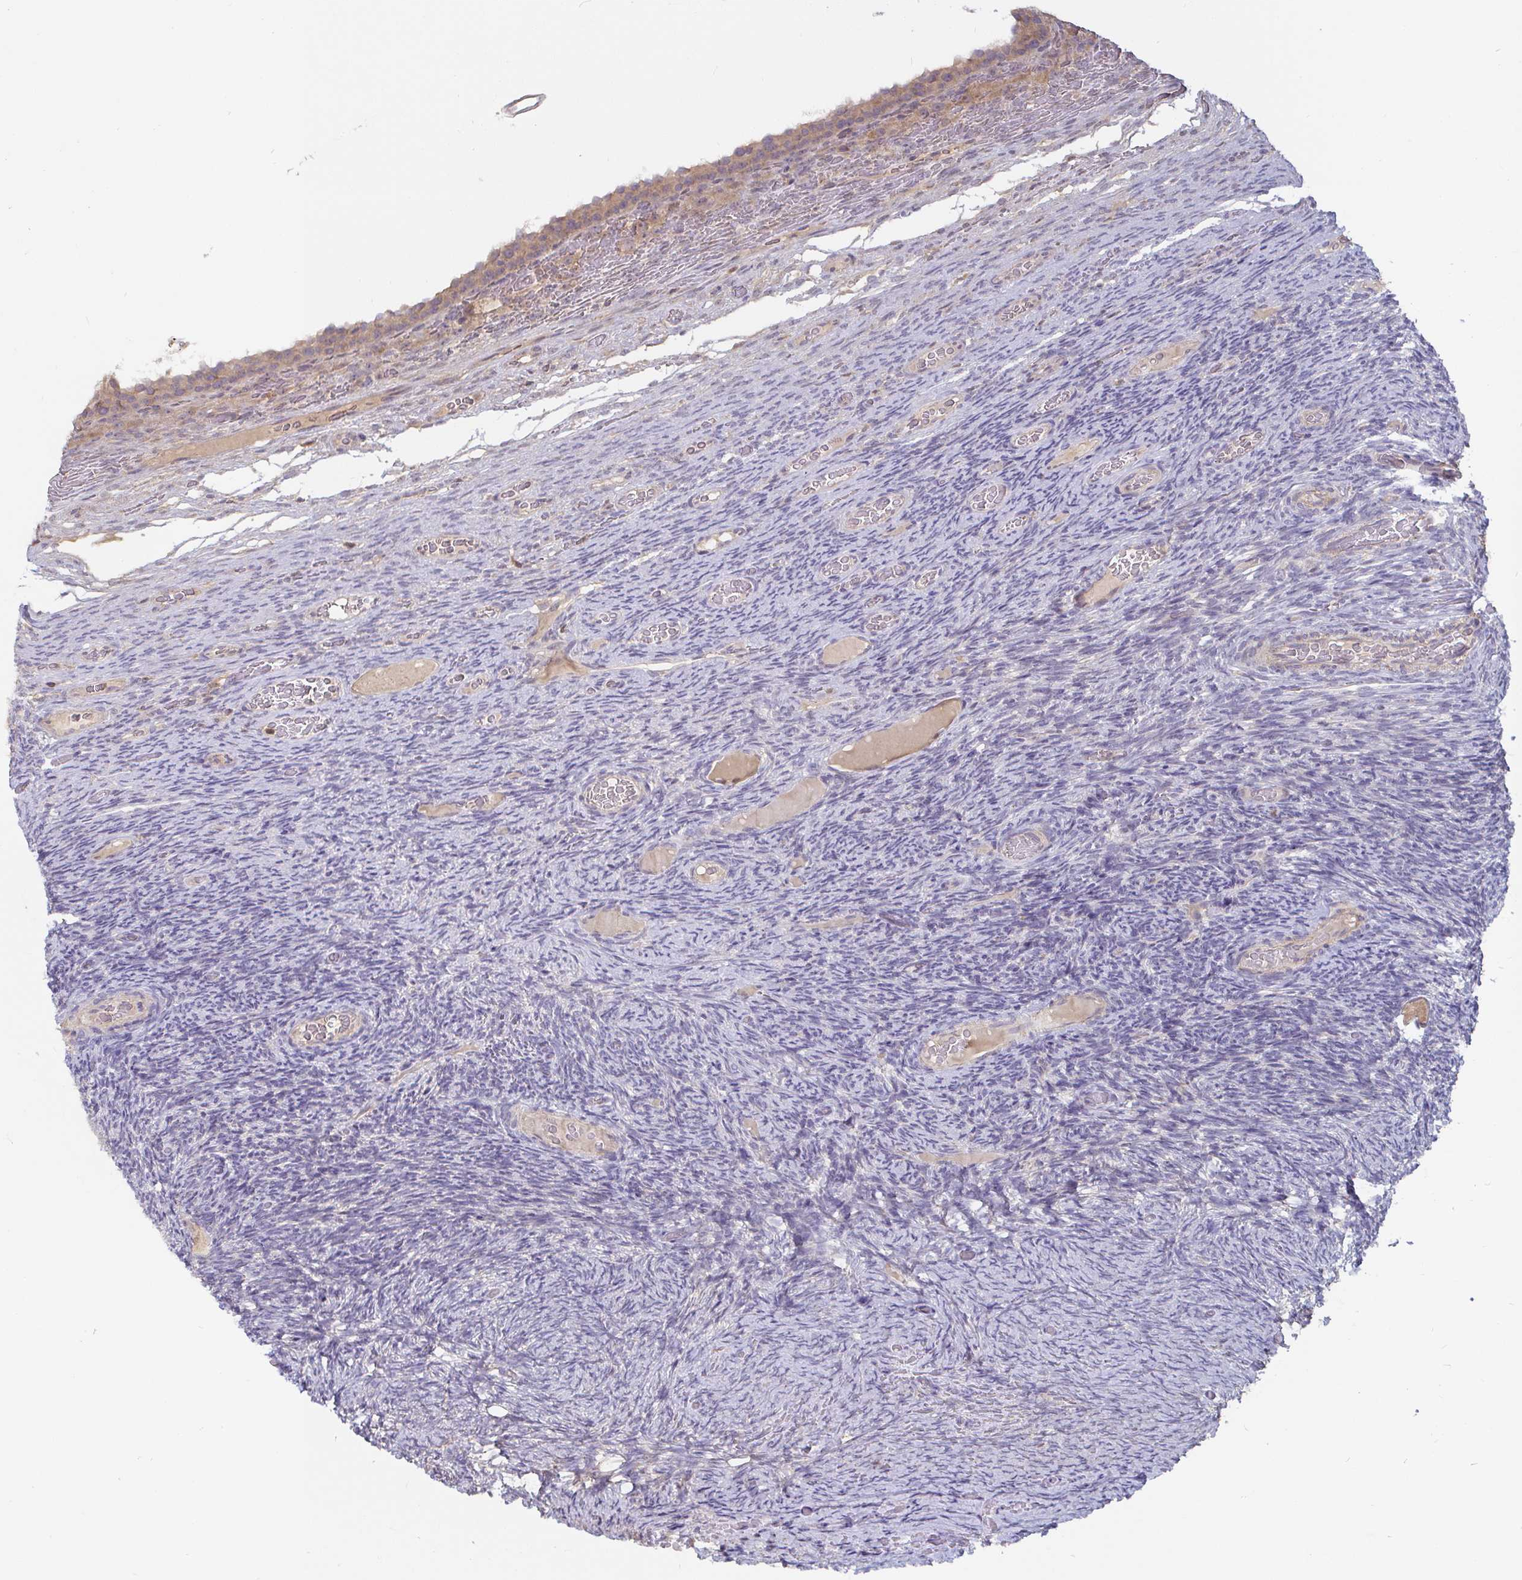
{"staining": {"intensity": "weak", "quantity": ">75%", "location": "cytoplasmic/membranous"}, "tissue": "ovary", "cell_type": "Follicle cells", "image_type": "normal", "snomed": [{"axis": "morphology", "description": "Normal tissue, NOS"}, {"axis": "topography", "description": "Ovary"}], "caption": "Follicle cells show weak cytoplasmic/membranous positivity in approximately >75% of cells in unremarkable ovary. (IHC, brightfield microscopy, high magnification).", "gene": "CDH18", "patient": {"sex": "female", "age": 34}}